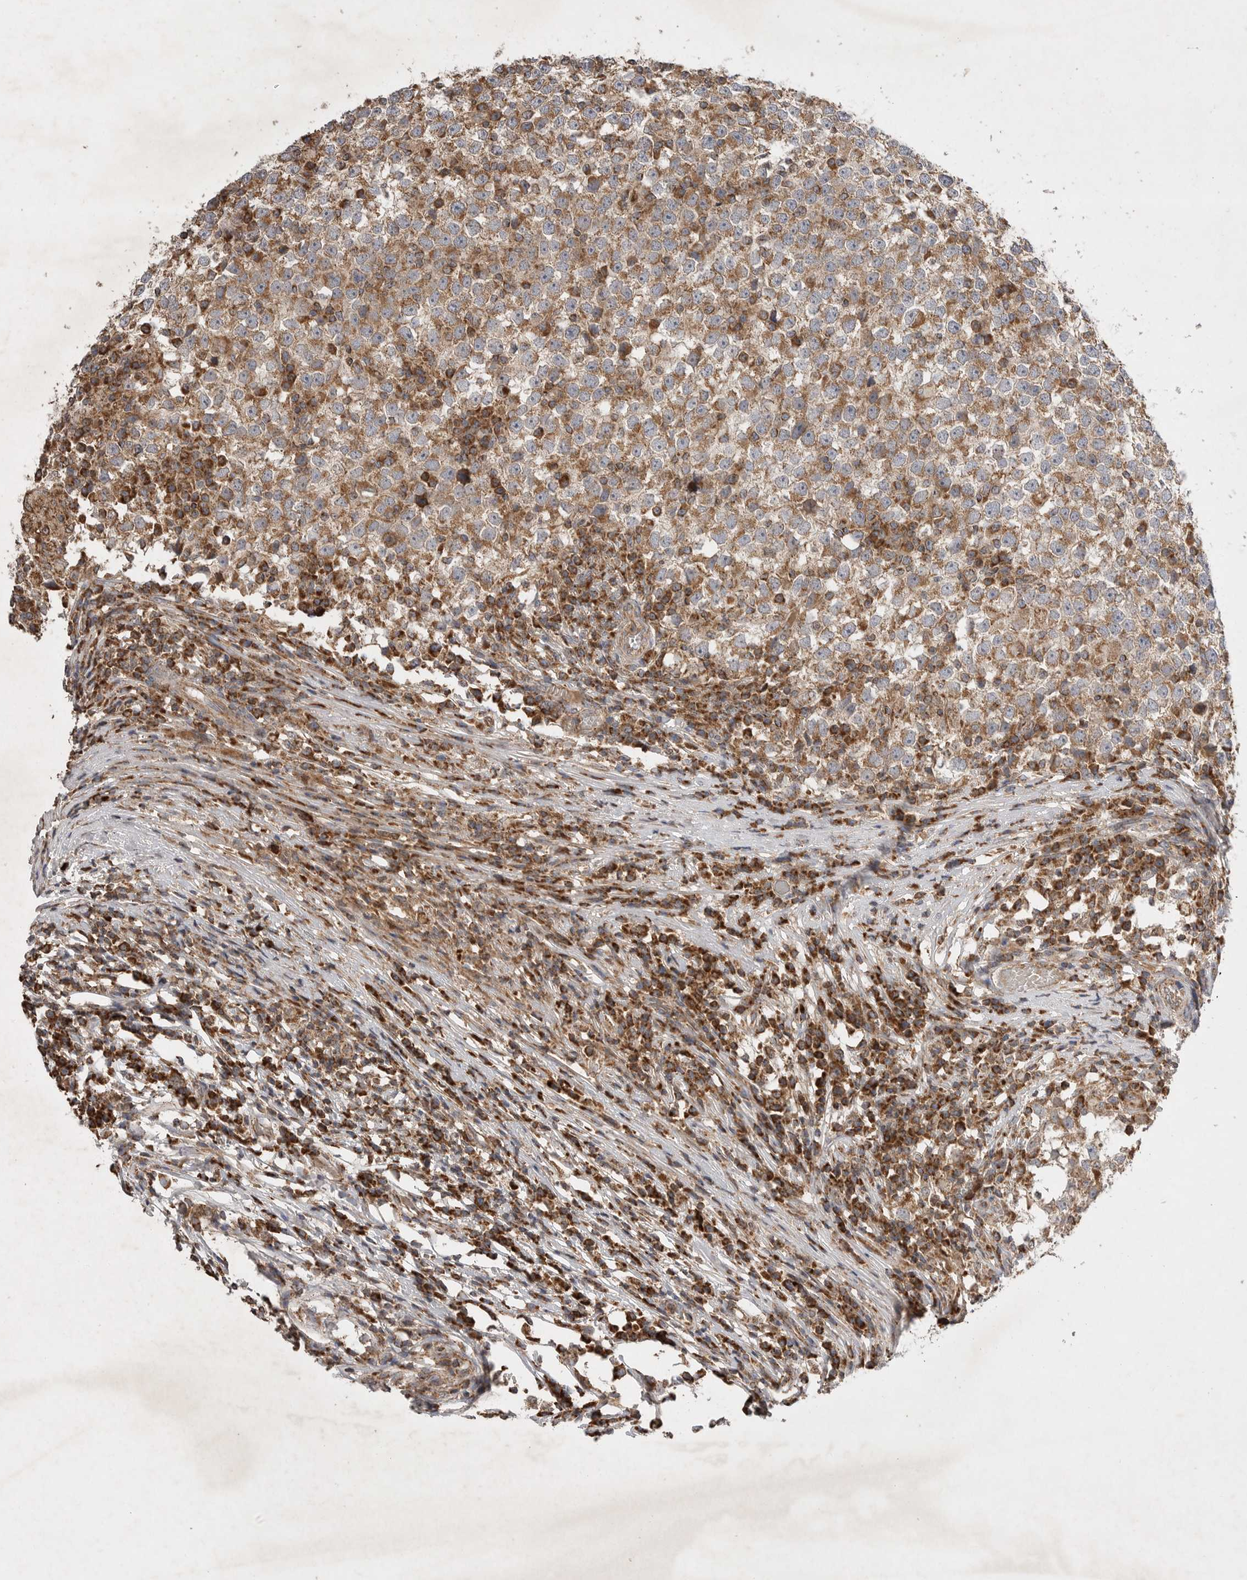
{"staining": {"intensity": "moderate", "quantity": ">75%", "location": "cytoplasmic/membranous"}, "tissue": "testis cancer", "cell_type": "Tumor cells", "image_type": "cancer", "snomed": [{"axis": "morphology", "description": "Seminoma, NOS"}, {"axis": "topography", "description": "Testis"}], "caption": "Immunohistochemical staining of seminoma (testis) reveals medium levels of moderate cytoplasmic/membranous positivity in about >75% of tumor cells.", "gene": "KIF21B", "patient": {"sex": "male", "age": 65}}